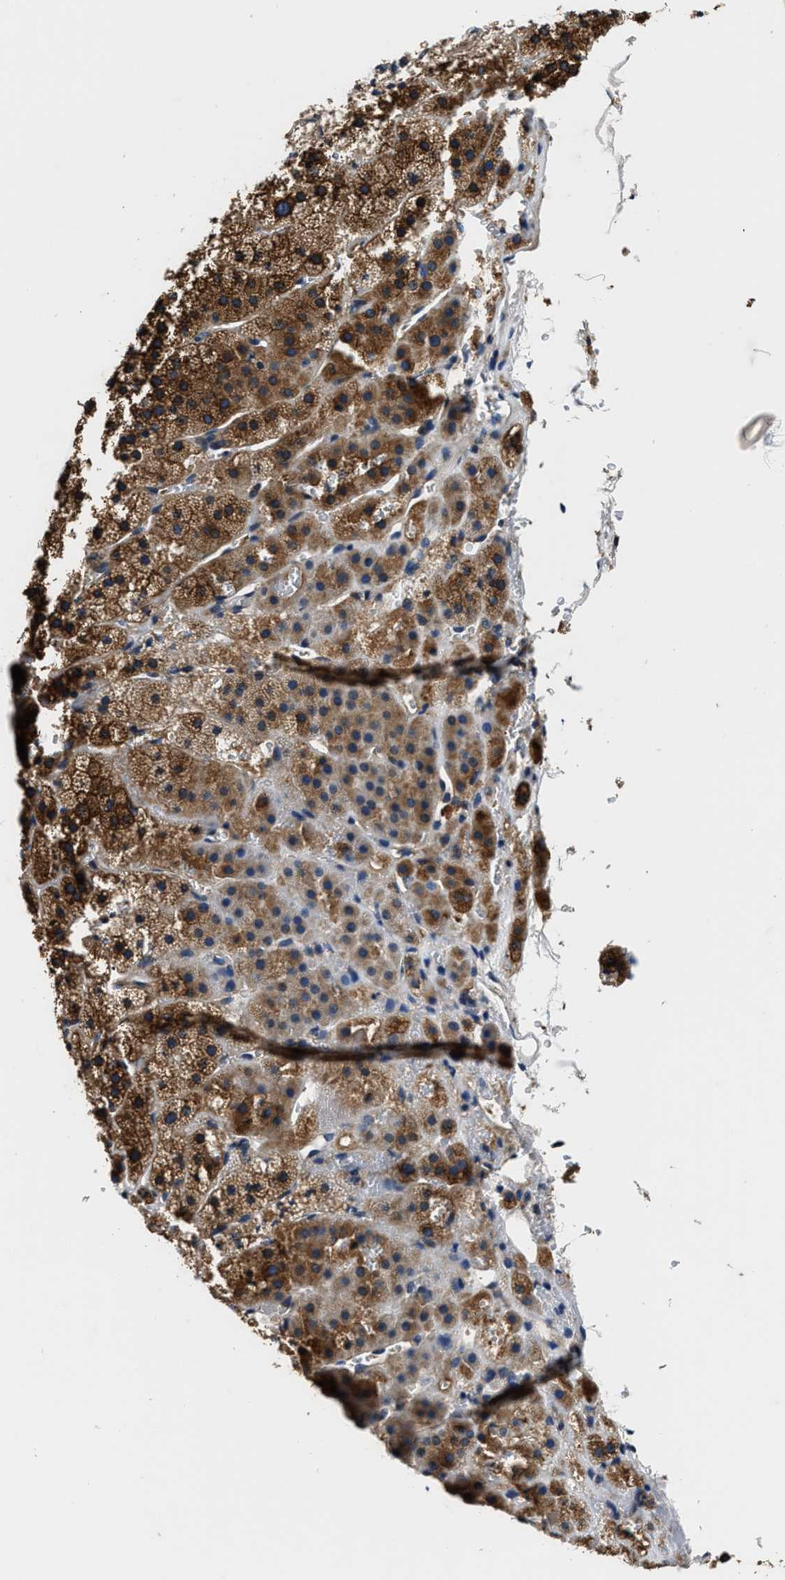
{"staining": {"intensity": "moderate", "quantity": ">75%", "location": "cytoplasmic/membranous"}, "tissue": "adrenal gland", "cell_type": "Glandular cells", "image_type": "normal", "snomed": [{"axis": "morphology", "description": "Normal tissue, NOS"}, {"axis": "topography", "description": "Adrenal gland"}], "caption": "Adrenal gland stained with DAB IHC displays medium levels of moderate cytoplasmic/membranous staining in approximately >75% of glandular cells.", "gene": "PI4KB", "patient": {"sex": "female", "age": 44}}